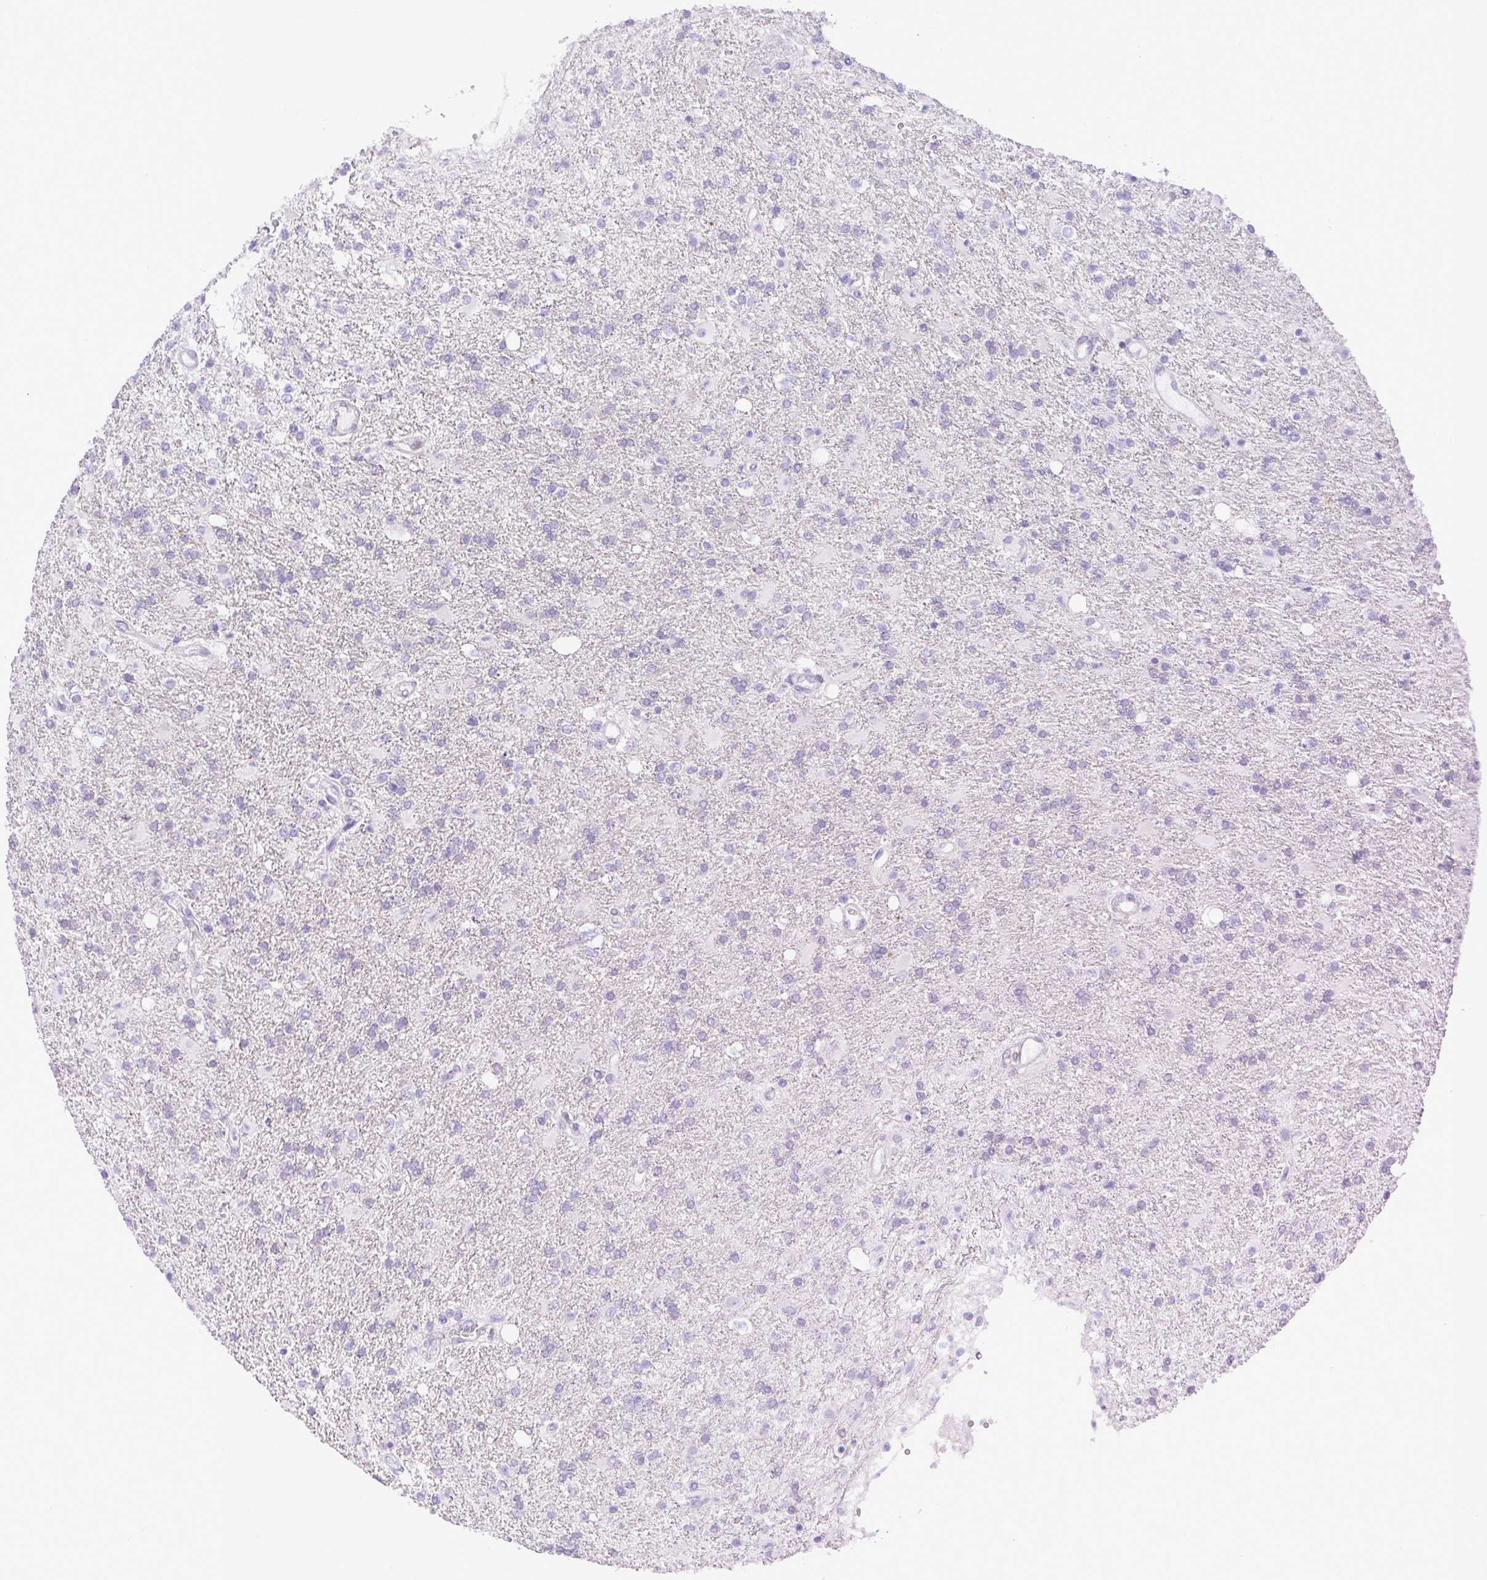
{"staining": {"intensity": "negative", "quantity": "none", "location": "none"}, "tissue": "glioma", "cell_type": "Tumor cells", "image_type": "cancer", "snomed": [{"axis": "morphology", "description": "Glioma, malignant, High grade"}, {"axis": "topography", "description": "Brain"}], "caption": "IHC image of neoplastic tissue: malignant high-grade glioma stained with DAB displays no significant protein staining in tumor cells.", "gene": "ZNF485", "patient": {"sex": "male", "age": 56}}